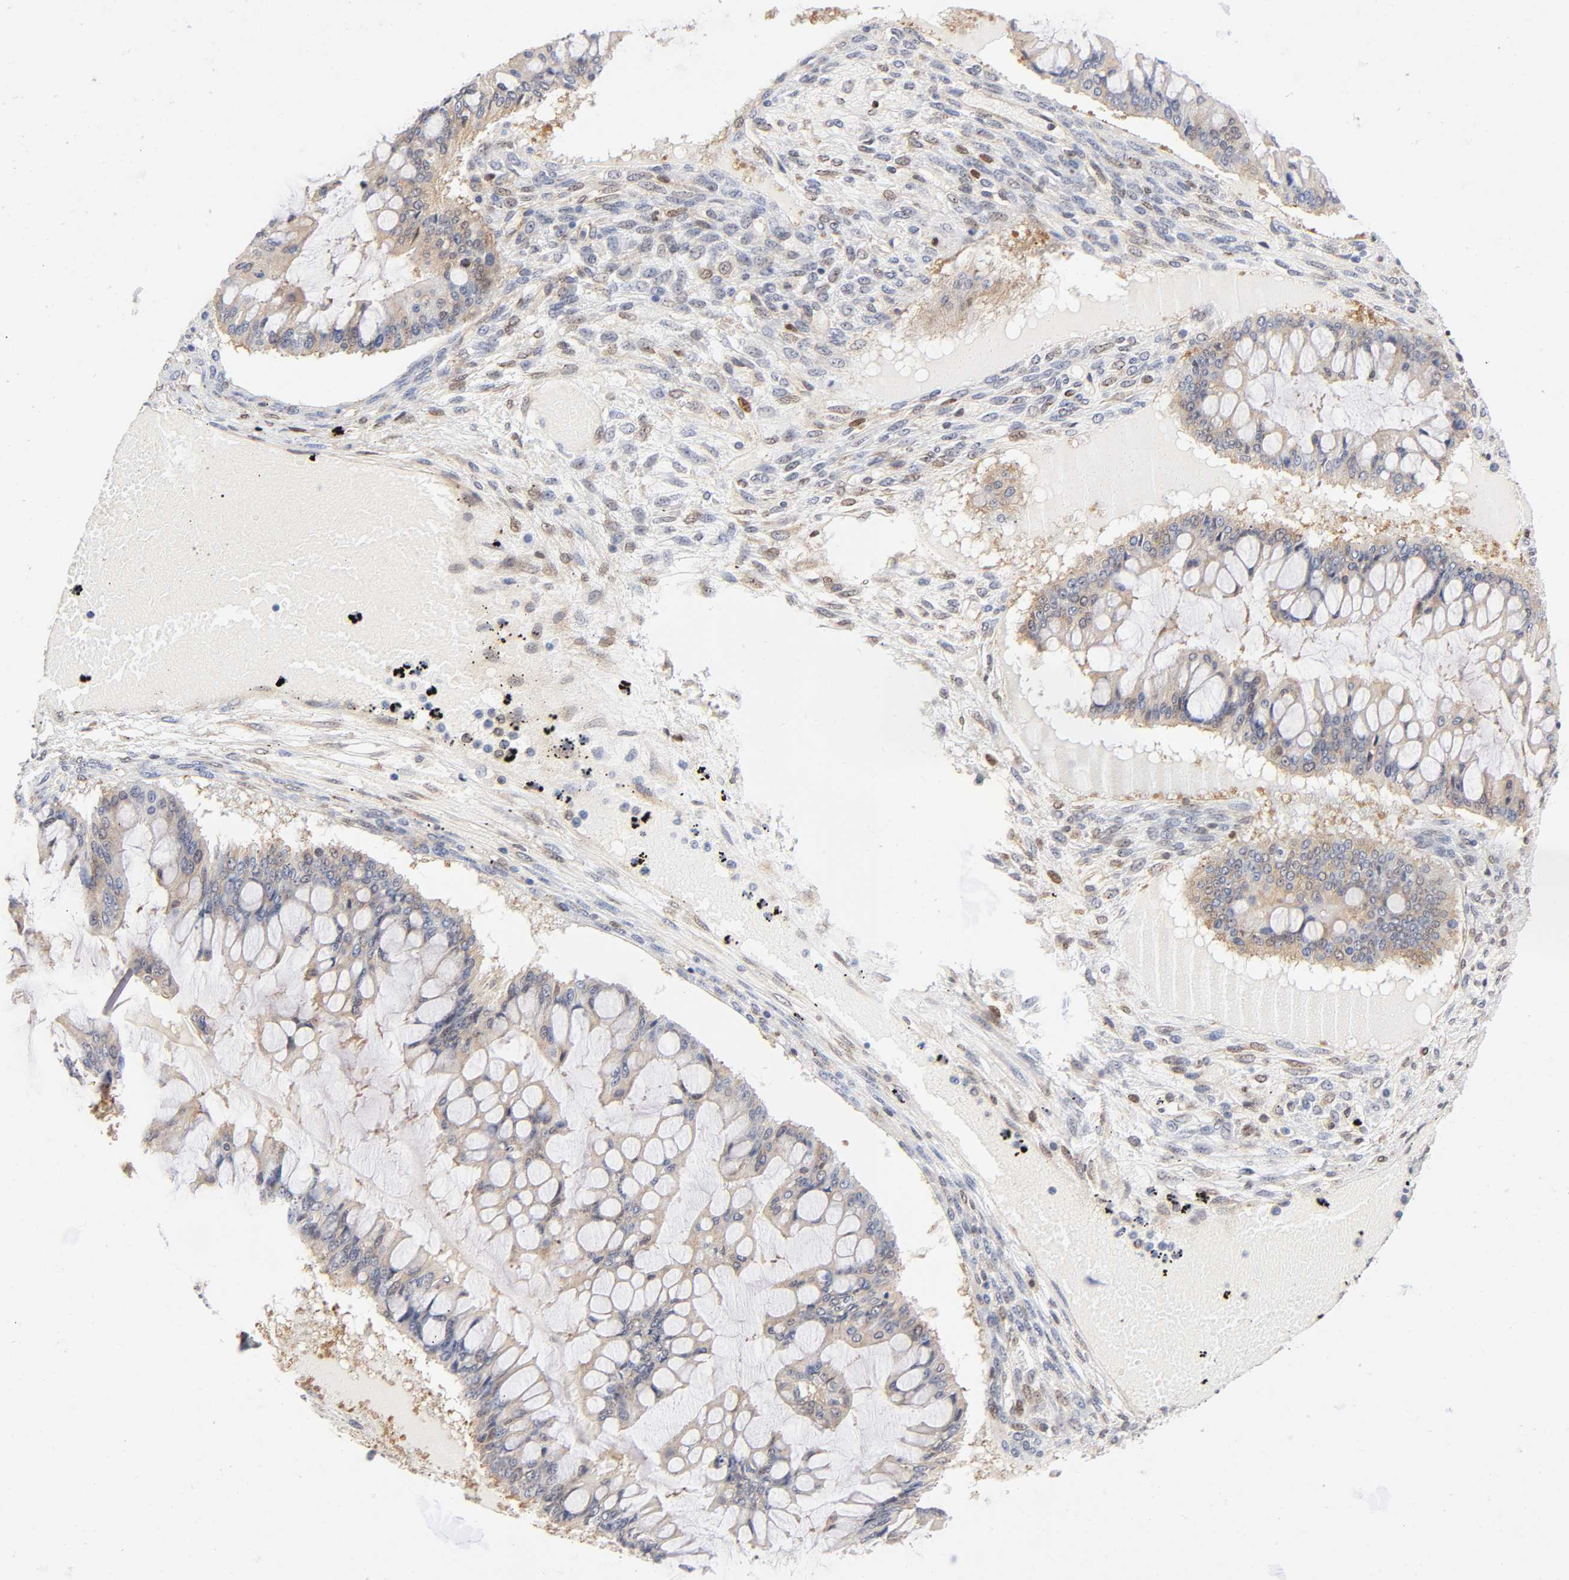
{"staining": {"intensity": "weak", "quantity": ">75%", "location": "cytoplasmic/membranous"}, "tissue": "ovarian cancer", "cell_type": "Tumor cells", "image_type": "cancer", "snomed": [{"axis": "morphology", "description": "Cystadenocarcinoma, mucinous, NOS"}, {"axis": "topography", "description": "Ovary"}], "caption": "Immunohistochemical staining of human ovarian mucinous cystadenocarcinoma exhibits low levels of weak cytoplasmic/membranous protein positivity in about >75% of tumor cells.", "gene": "PAFAH1B1", "patient": {"sex": "female", "age": 73}}